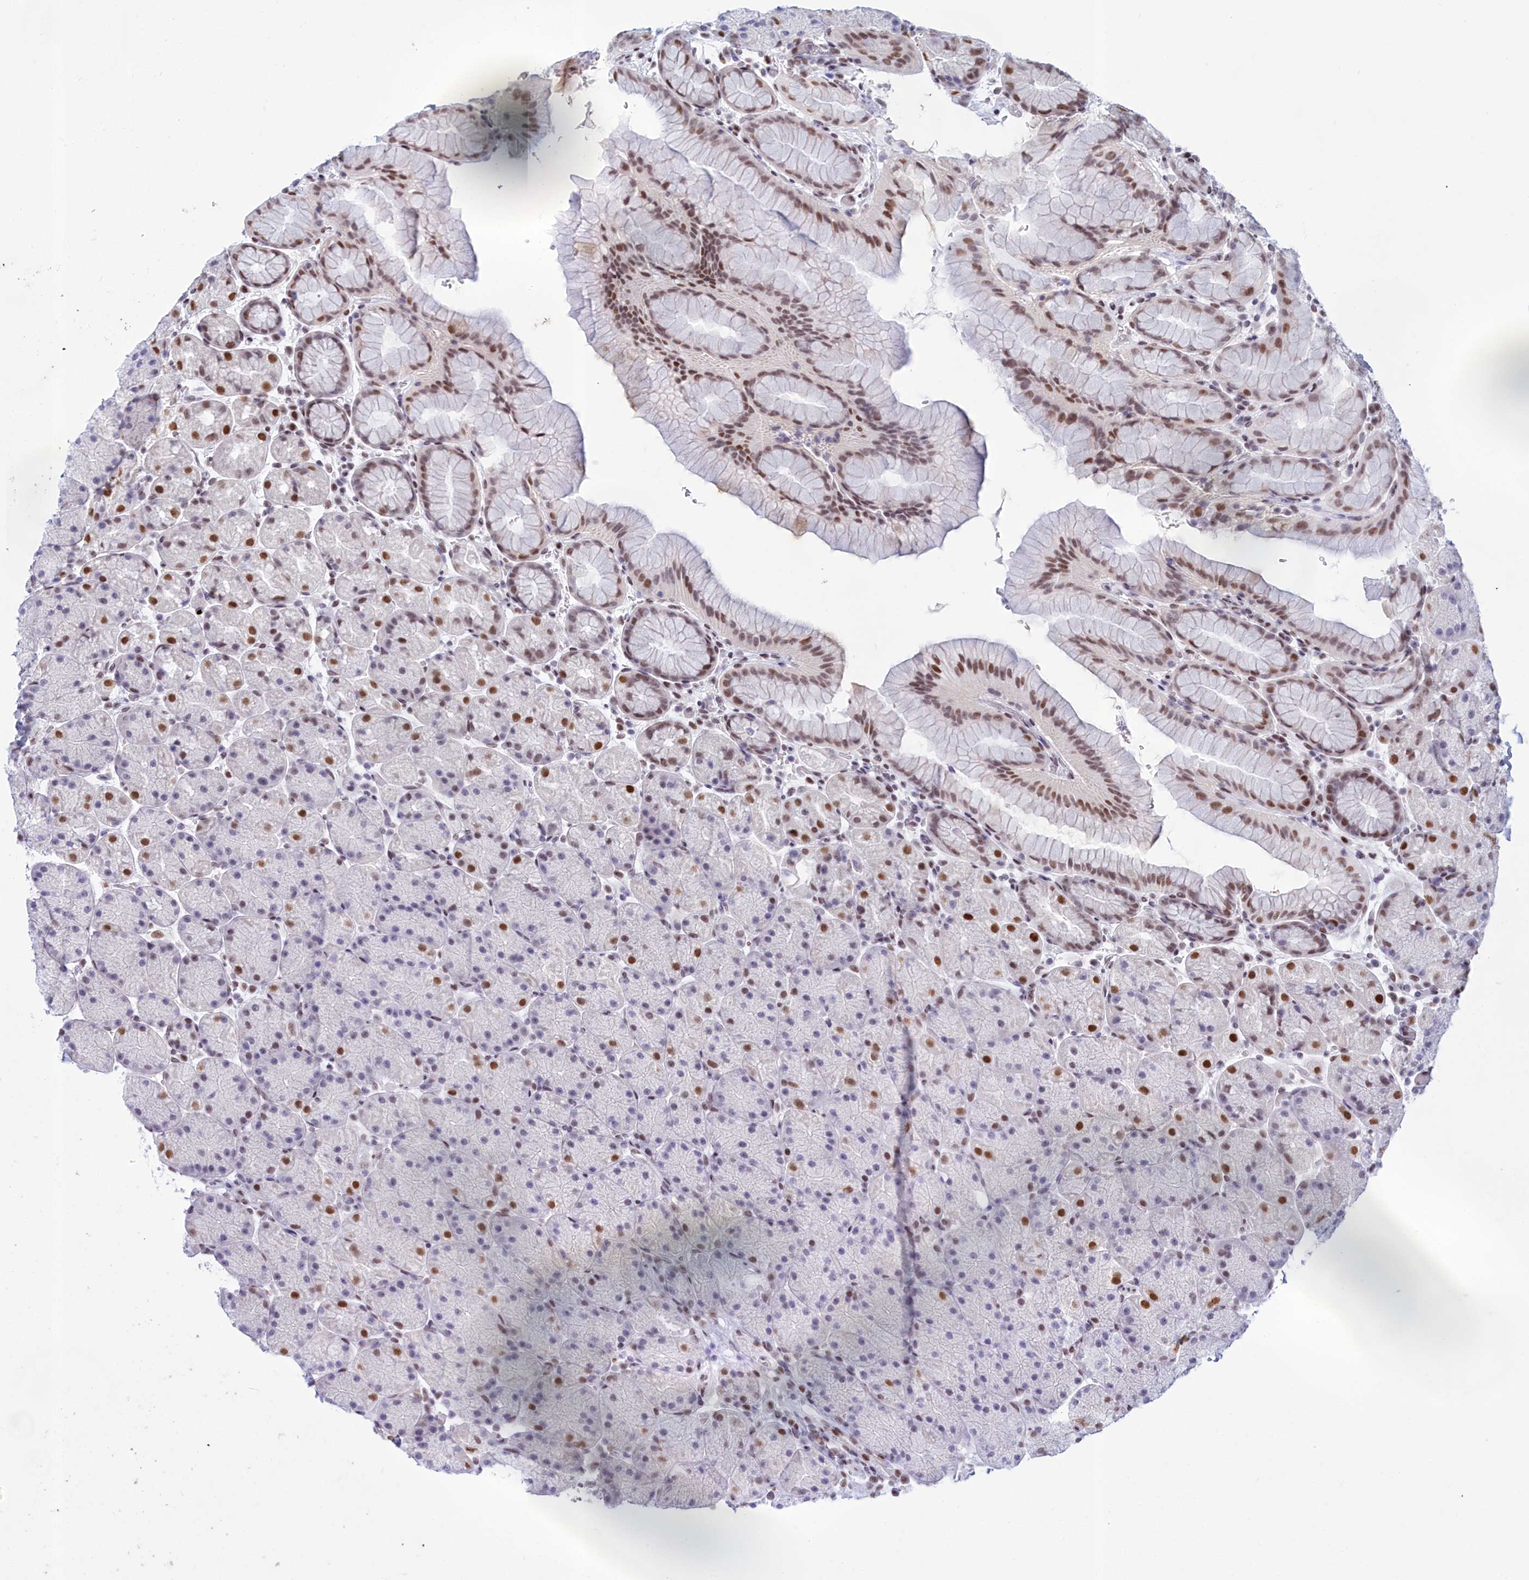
{"staining": {"intensity": "moderate", "quantity": "25%-75%", "location": "nuclear"}, "tissue": "stomach", "cell_type": "Glandular cells", "image_type": "normal", "snomed": [{"axis": "morphology", "description": "Normal tissue, NOS"}, {"axis": "topography", "description": "Stomach, upper"}, {"axis": "topography", "description": "Stomach, lower"}], "caption": "About 25%-75% of glandular cells in normal stomach exhibit moderate nuclear protein staining as visualized by brown immunohistochemical staining.", "gene": "CDC26", "patient": {"sex": "male", "age": 67}}